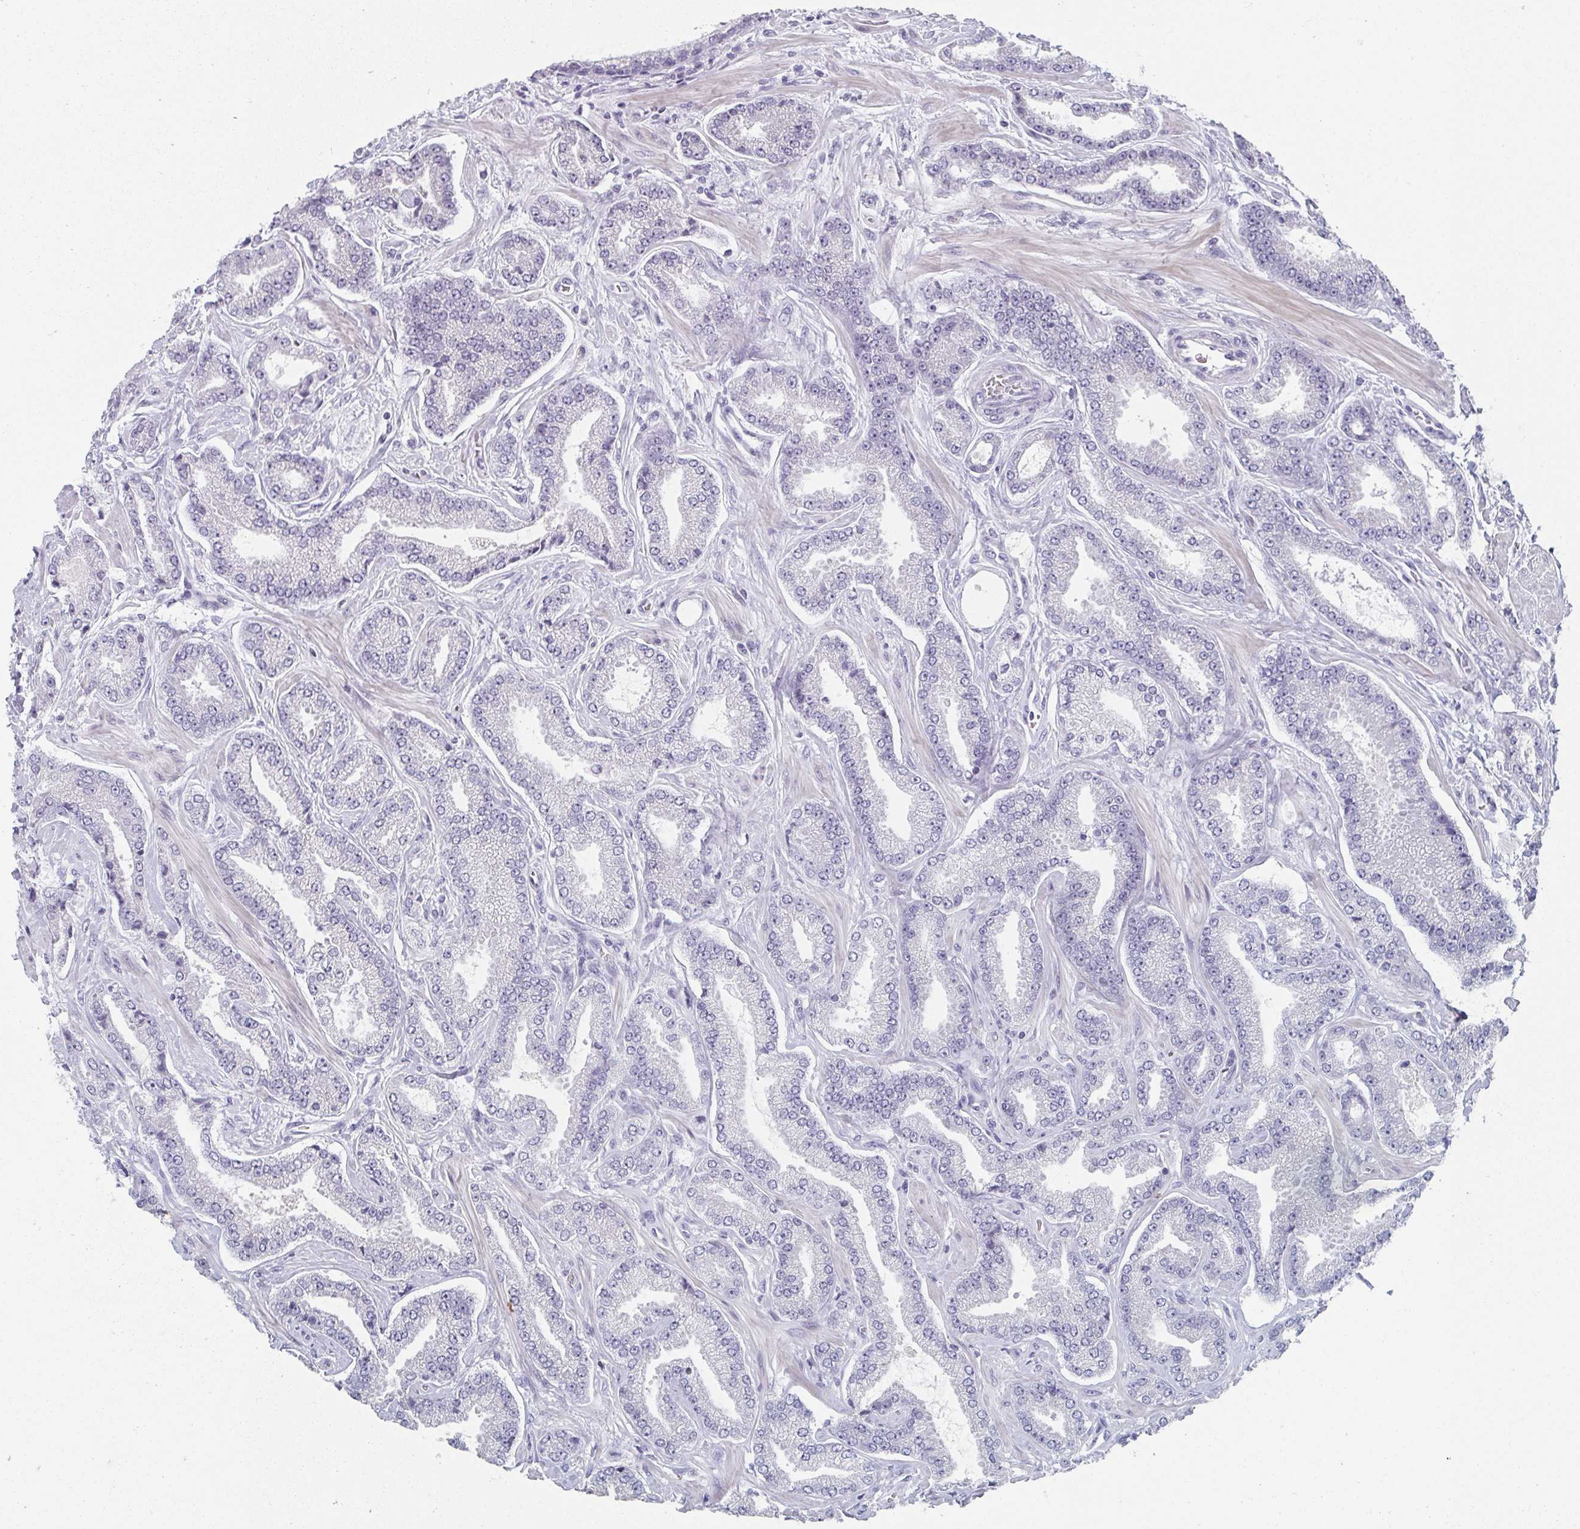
{"staining": {"intensity": "negative", "quantity": "none", "location": "none"}, "tissue": "prostate cancer", "cell_type": "Tumor cells", "image_type": "cancer", "snomed": [{"axis": "morphology", "description": "Adenocarcinoma, Low grade"}, {"axis": "topography", "description": "Prostate"}], "caption": "Protein analysis of prostate cancer reveals no significant positivity in tumor cells.", "gene": "CAMKV", "patient": {"sex": "male", "age": 55}}